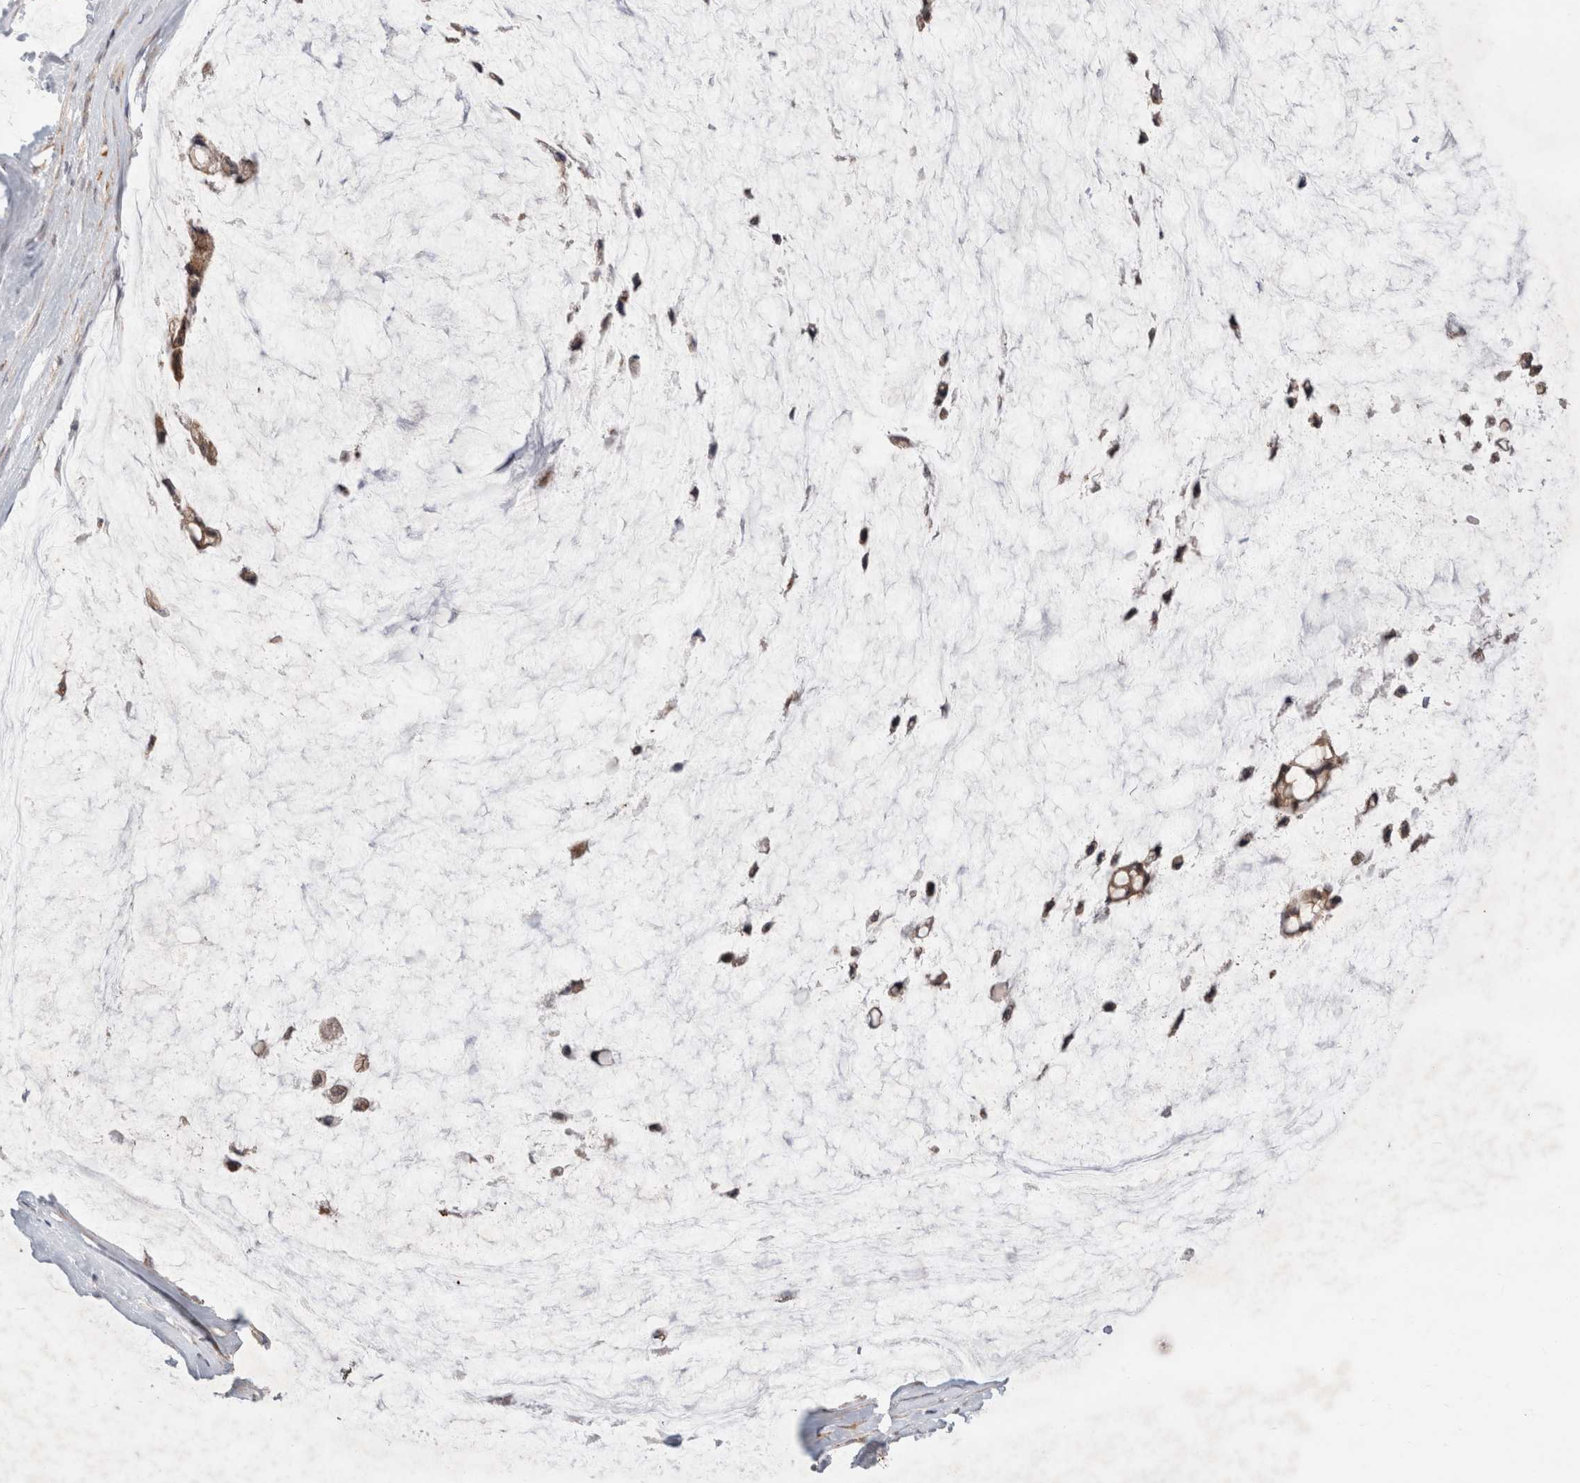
{"staining": {"intensity": "moderate", "quantity": ">75%", "location": "cytoplasmic/membranous"}, "tissue": "ovarian cancer", "cell_type": "Tumor cells", "image_type": "cancer", "snomed": [{"axis": "morphology", "description": "Cystadenocarcinoma, mucinous, NOS"}, {"axis": "topography", "description": "Ovary"}], "caption": "Protein staining by immunohistochemistry demonstrates moderate cytoplasmic/membranous positivity in about >75% of tumor cells in ovarian cancer. (DAB IHC, brown staining for protein, blue staining for nuclei).", "gene": "HROB", "patient": {"sex": "female", "age": 39}}